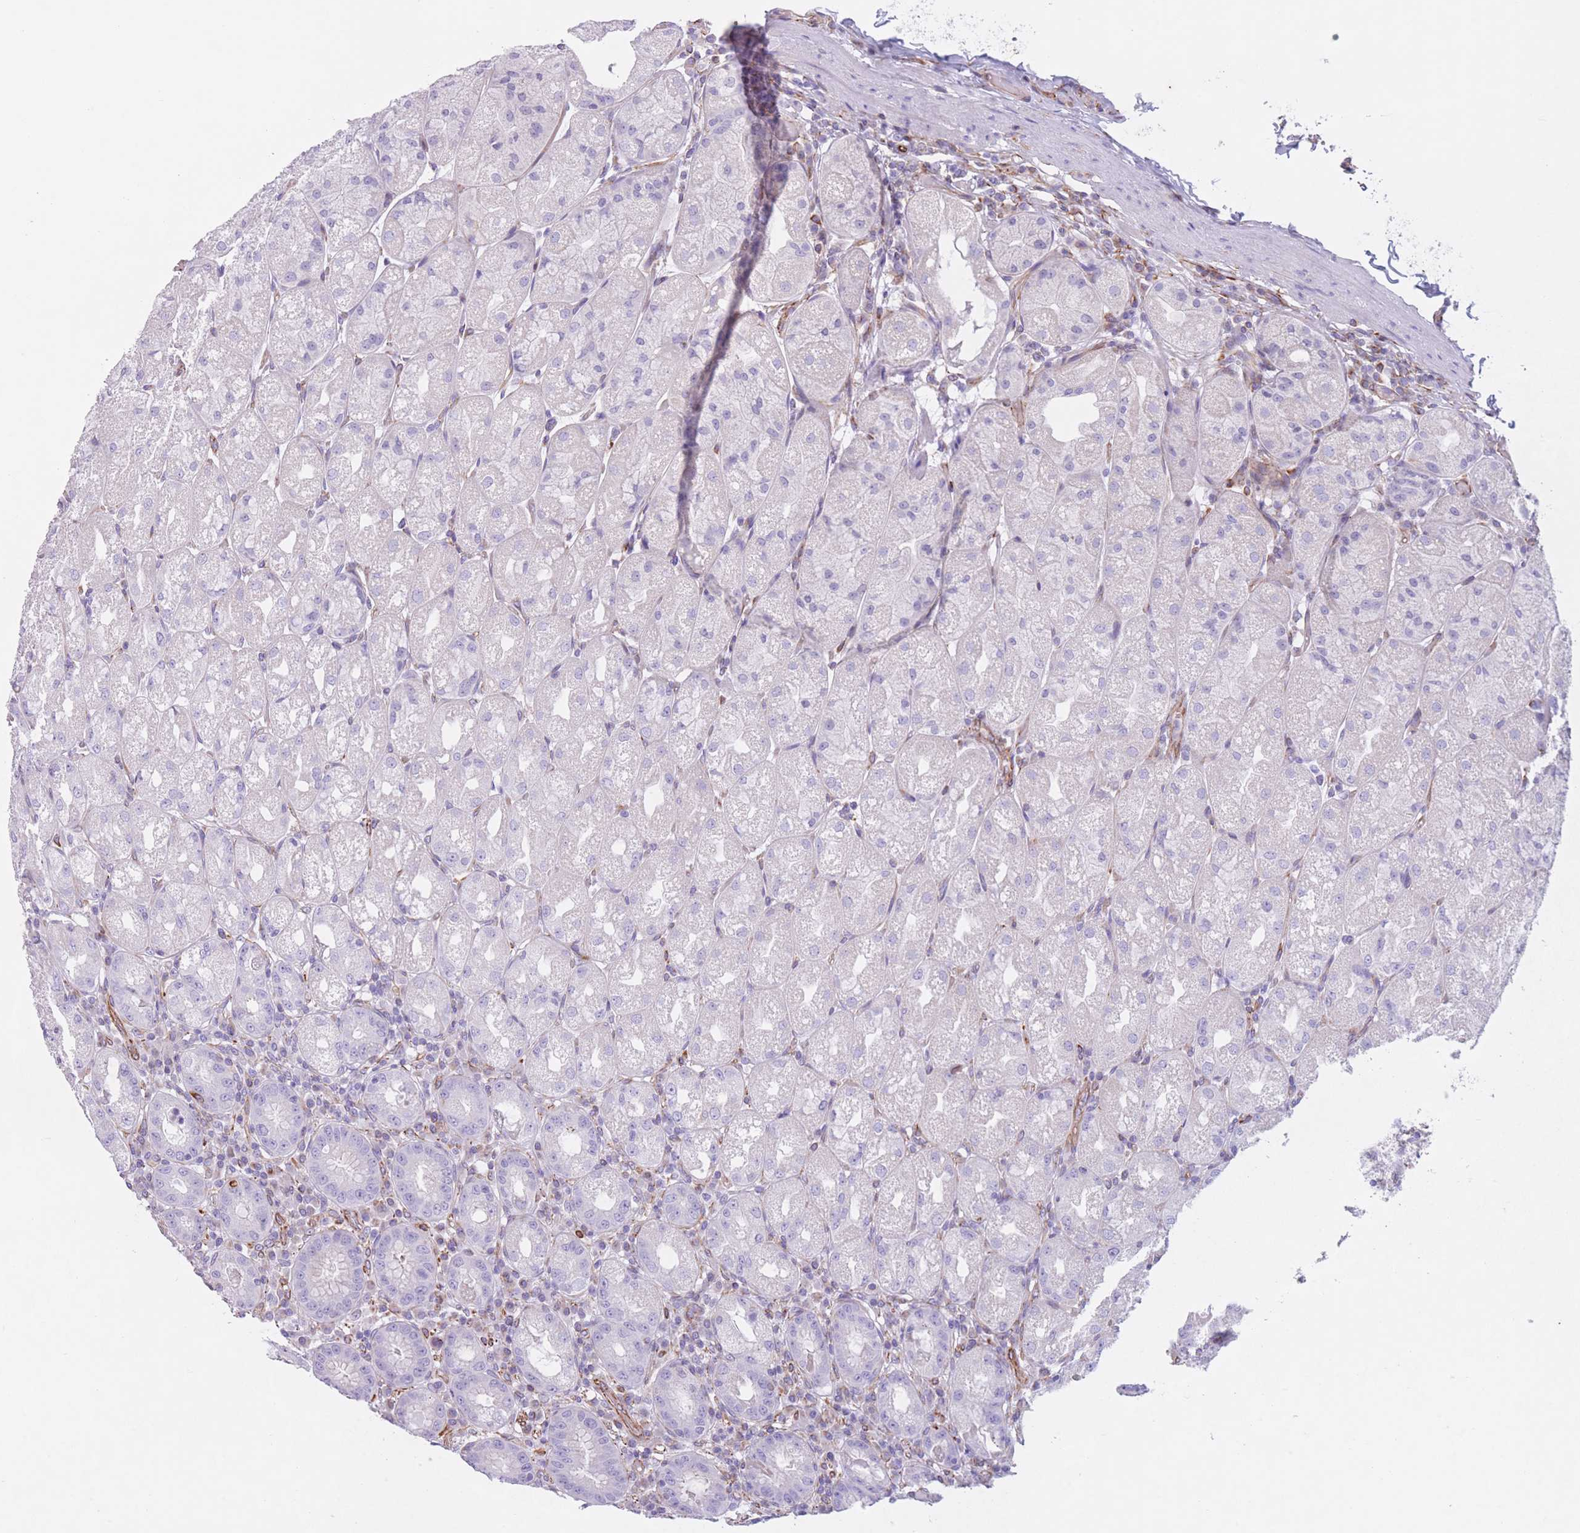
{"staining": {"intensity": "negative", "quantity": "none", "location": "none"}, "tissue": "stomach", "cell_type": "Glandular cells", "image_type": "normal", "snomed": [{"axis": "morphology", "description": "Normal tissue, NOS"}, {"axis": "topography", "description": "Stomach, upper"}], "caption": "Glandular cells show no significant staining in normal stomach. The staining is performed using DAB (3,3'-diaminobenzidine) brown chromogen with nuclei counter-stained in using hematoxylin.", "gene": "ATP5MF", "patient": {"sex": "male", "age": 52}}